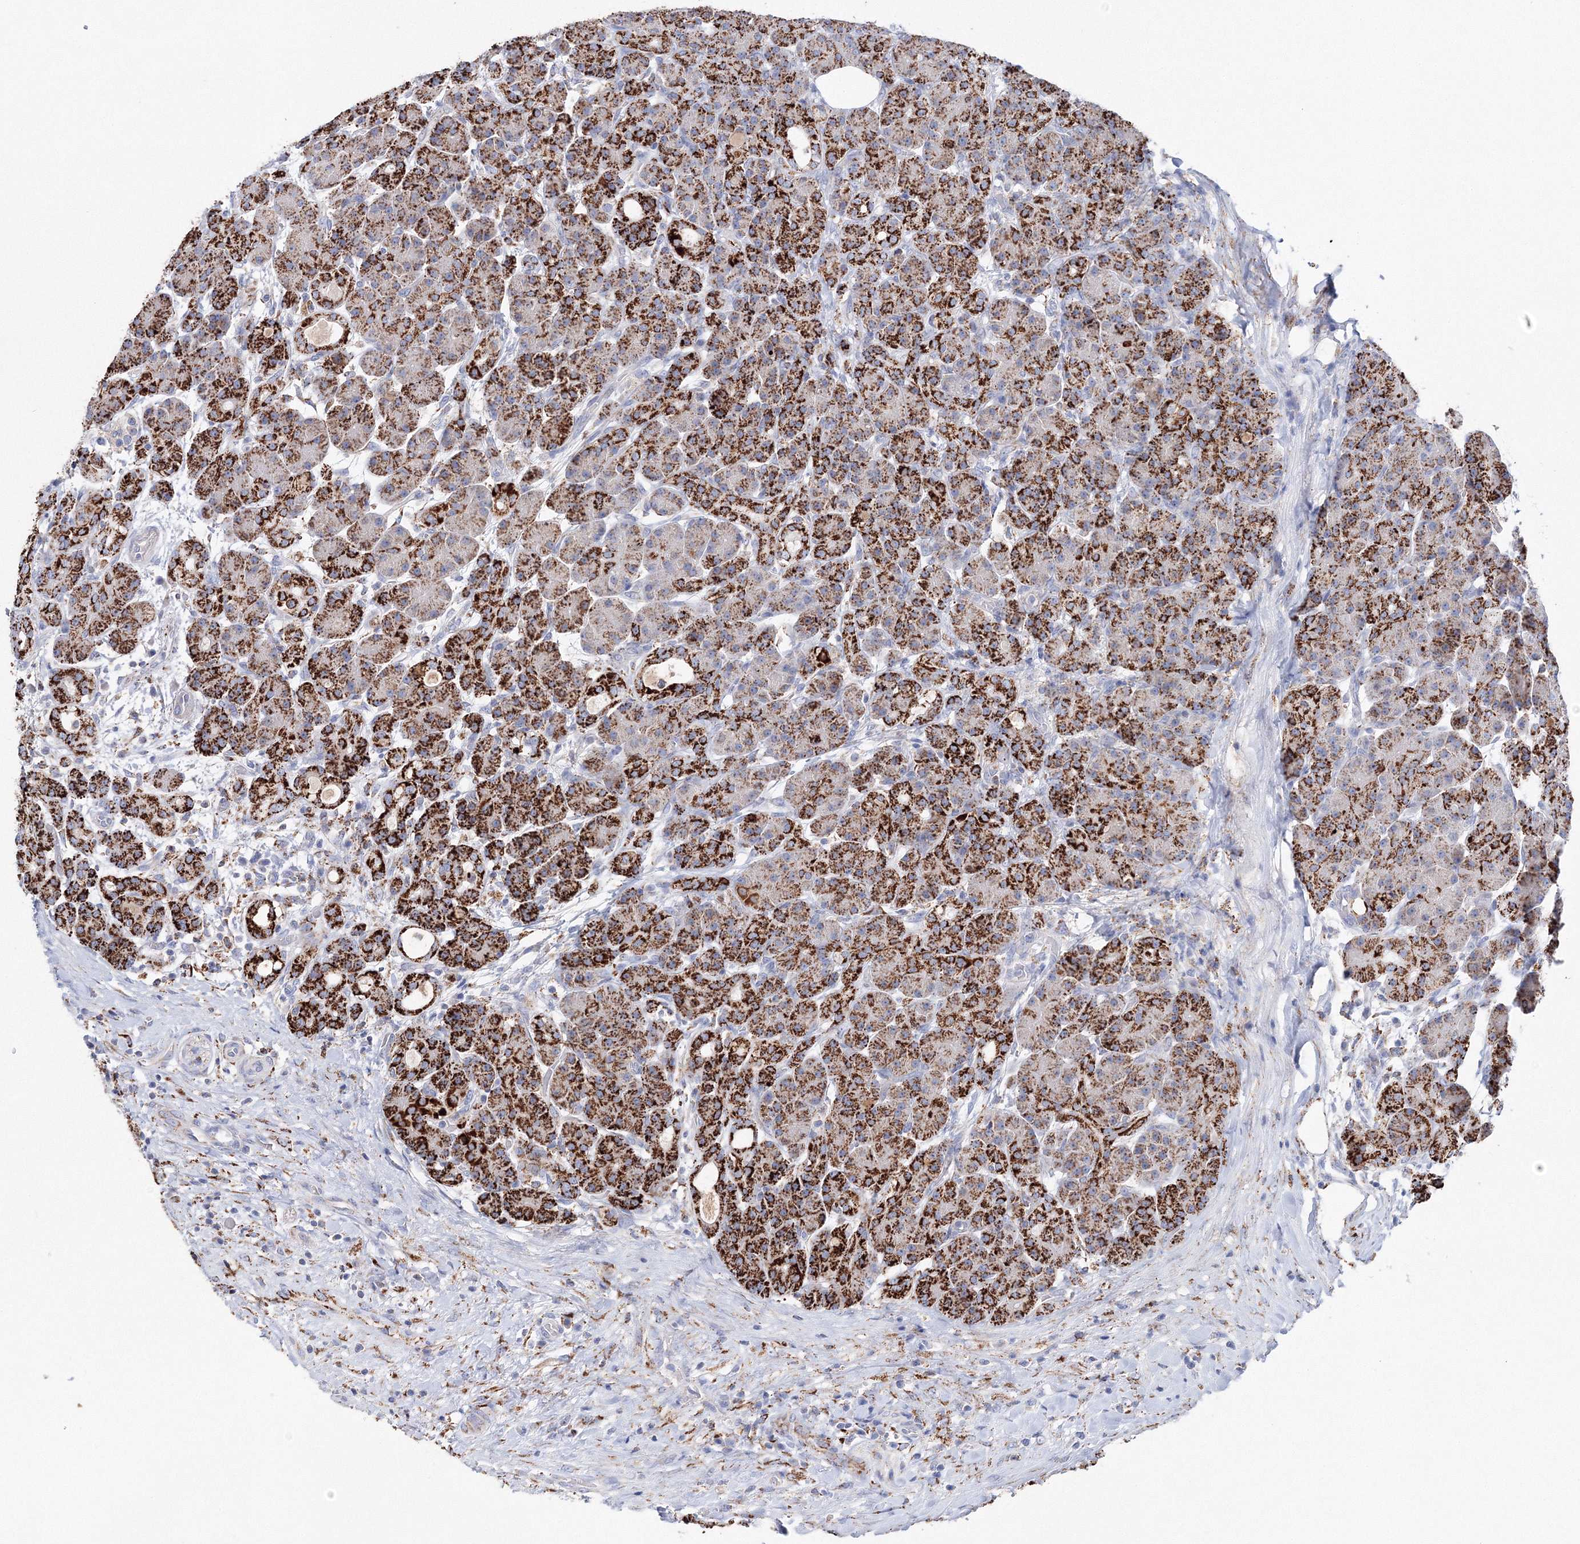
{"staining": {"intensity": "strong", "quantity": "25%-75%", "location": "cytoplasmic/membranous"}, "tissue": "pancreas", "cell_type": "Exocrine glandular cells", "image_type": "normal", "snomed": [{"axis": "morphology", "description": "Normal tissue, NOS"}, {"axis": "topography", "description": "Pancreas"}], "caption": "Immunohistochemical staining of unremarkable pancreas demonstrates high levels of strong cytoplasmic/membranous positivity in about 25%-75% of exocrine glandular cells. Ihc stains the protein in brown and the nuclei are stained blue.", "gene": "MERTK", "patient": {"sex": "male", "age": 63}}